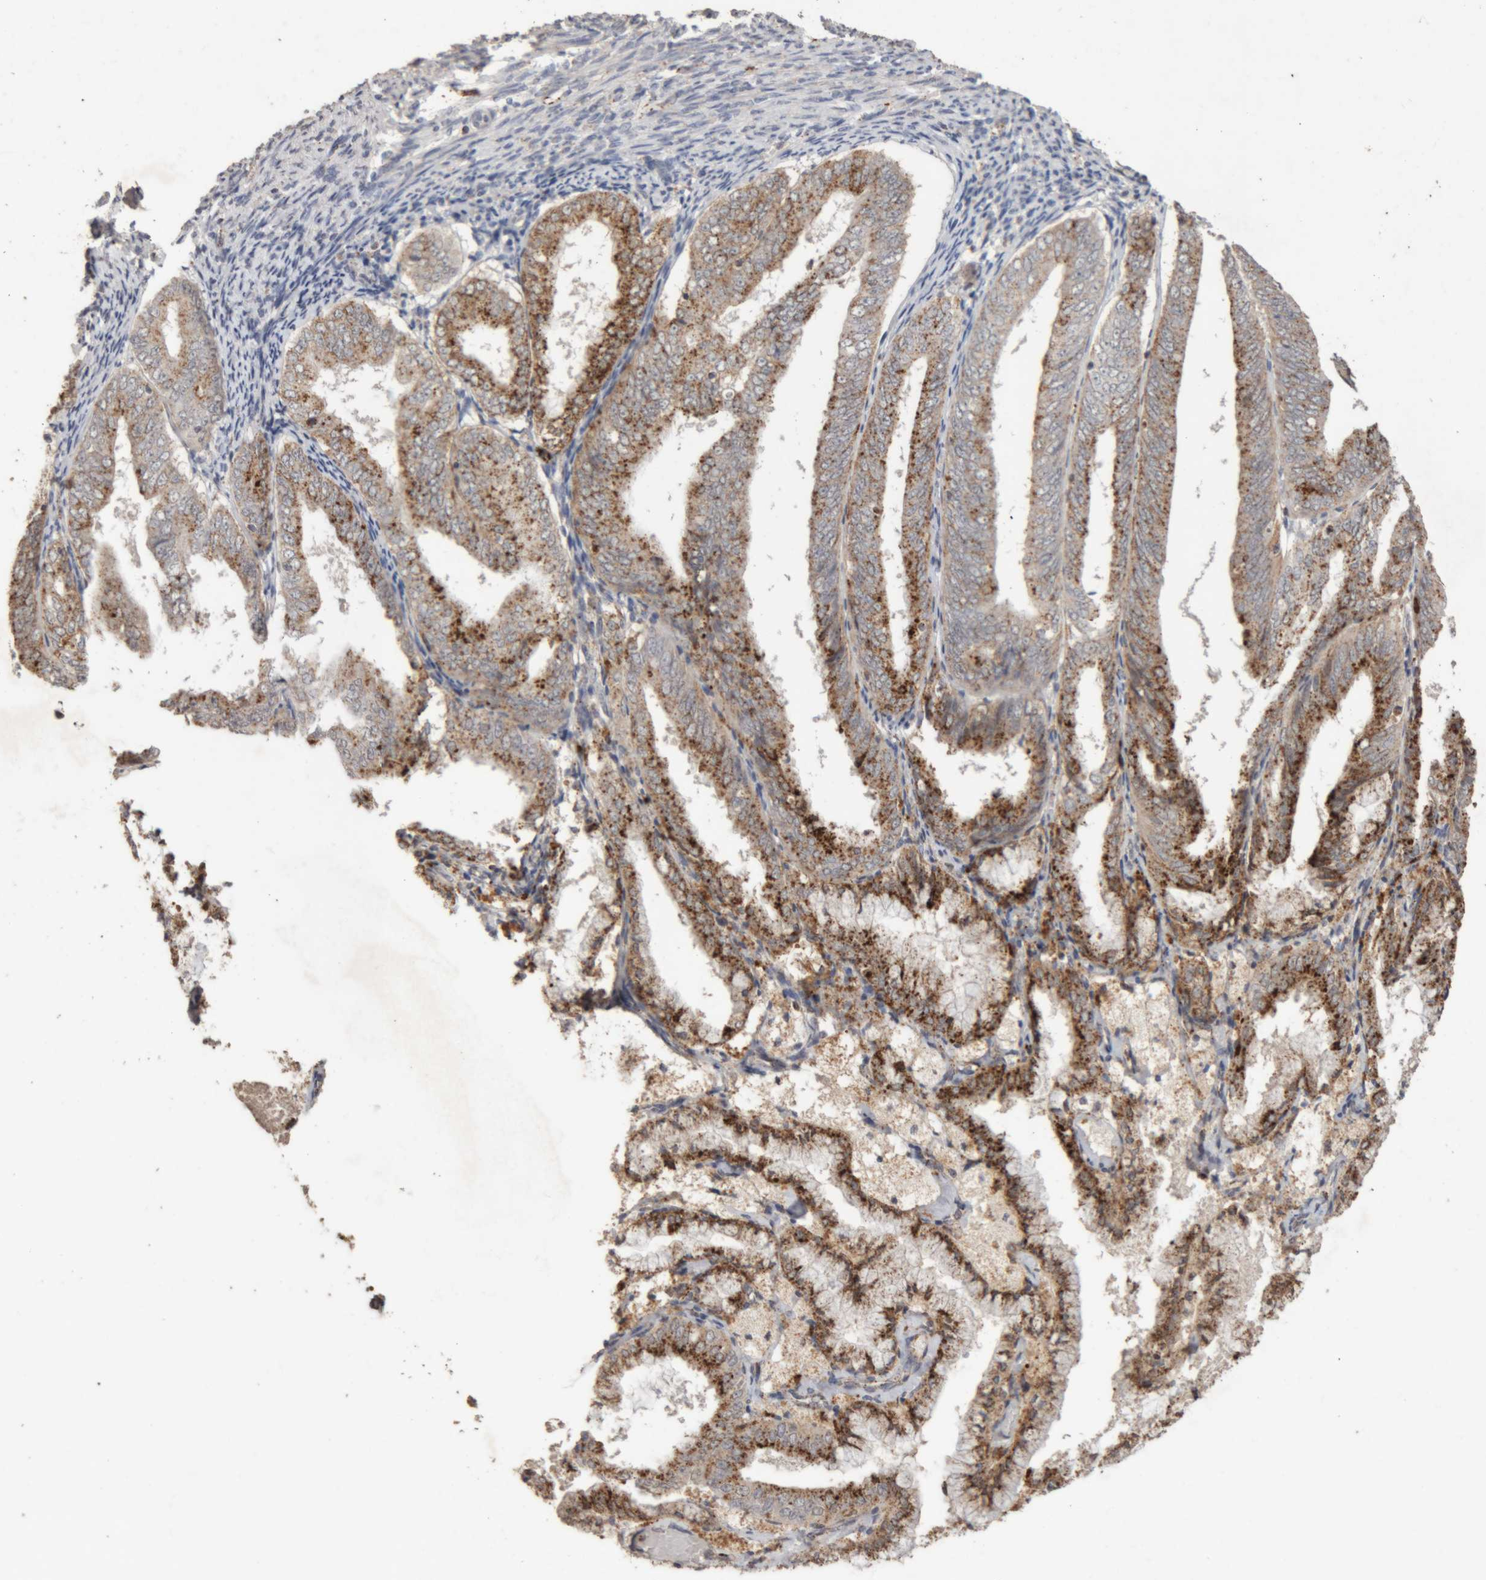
{"staining": {"intensity": "strong", "quantity": ">75%", "location": "cytoplasmic/membranous"}, "tissue": "endometrial cancer", "cell_type": "Tumor cells", "image_type": "cancer", "snomed": [{"axis": "morphology", "description": "Adenocarcinoma, NOS"}, {"axis": "topography", "description": "Endometrium"}], "caption": "Strong cytoplasmic/membranous positivity is seen in about >75% of tumor cells in adenocarcinoma (endometrial).", "gene": "ARSA", "patient": {"sex": "female", "age": 63}}